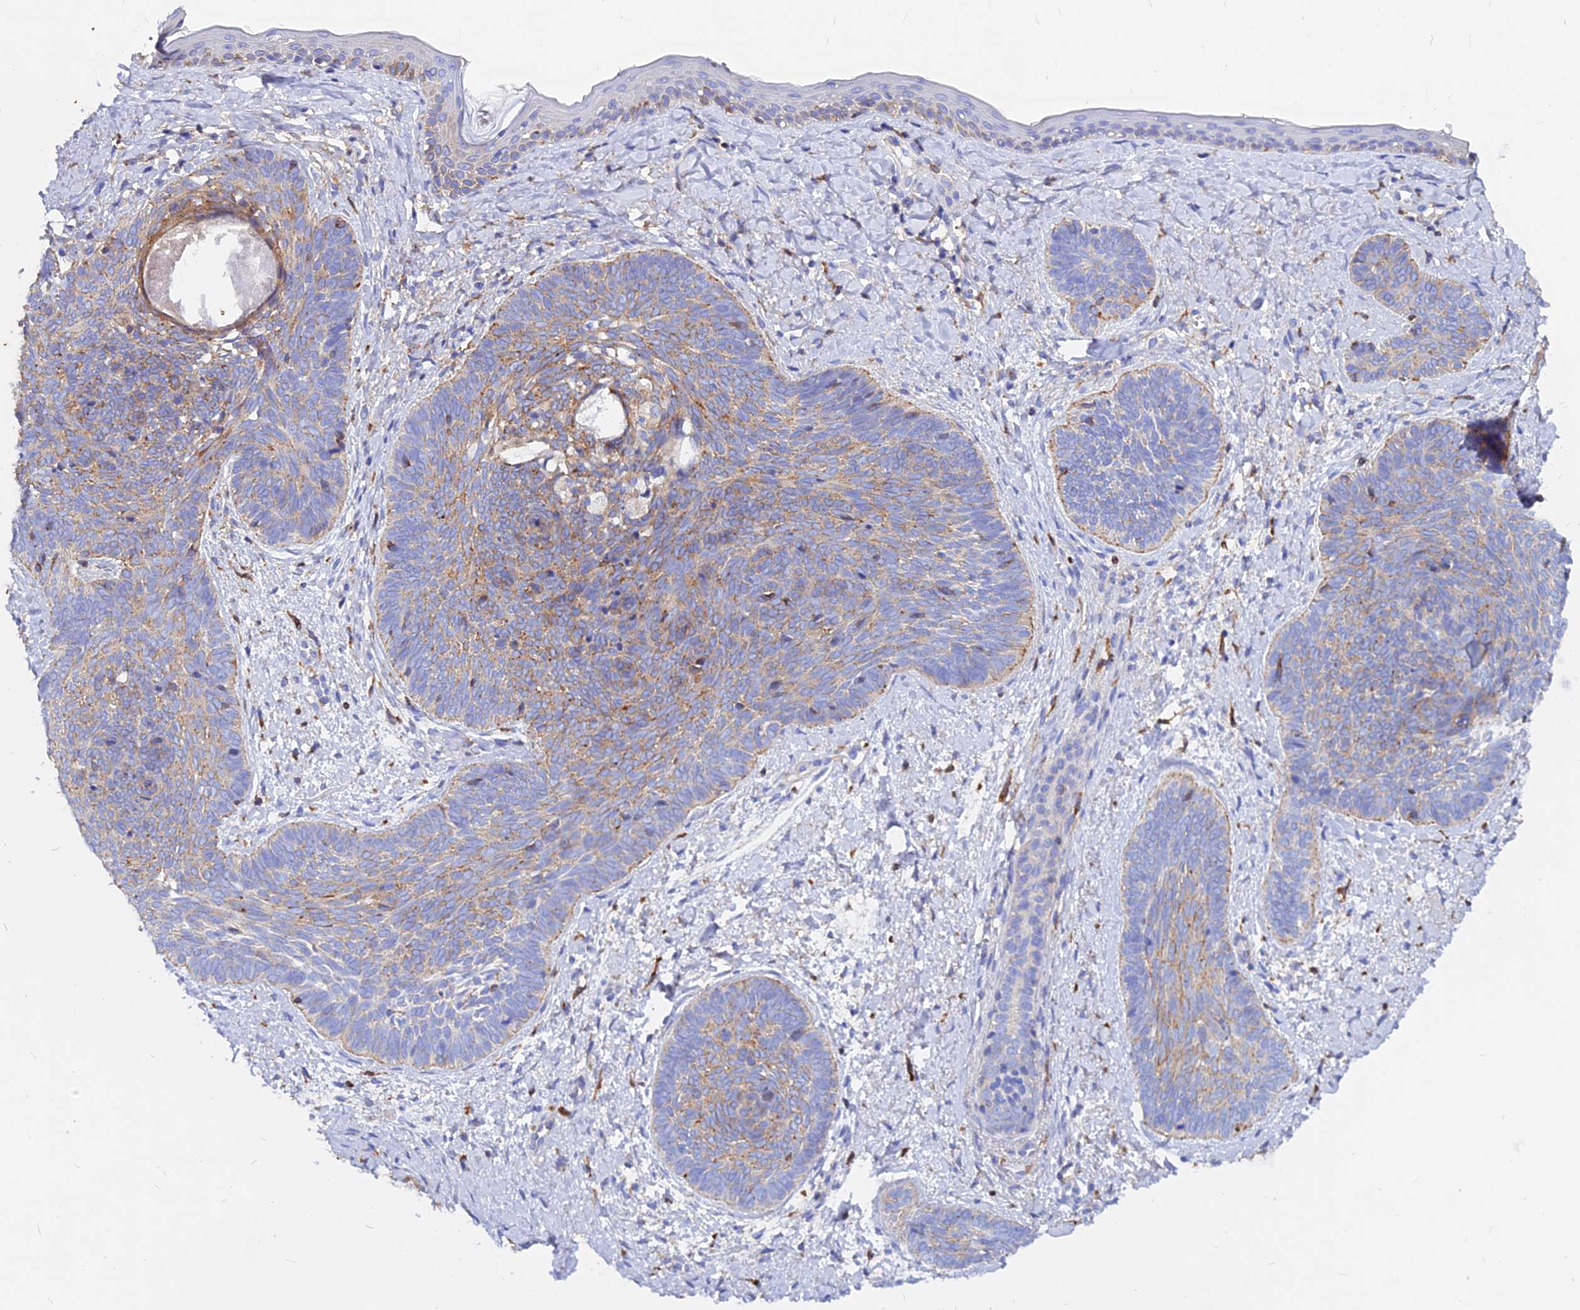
{"staining": {"intensity": "weak", "quantity": "25%-75%", "location": "cytoplasmic/membranous"}, "tissue": "skin cancer", "cell_type": "Tumor cells", "image_type": "cancer", "snomed": [{"axis": "morphology", "description": "Basal cell carcinoma"}, {"axis": "topography", "description": "Skin"}], "caption": "This is an image of immunohistochemistry (IHC) staining of skin cancer (basal cell carcinoma), which shows weak staining in the cytoplasmic/membranous of tumor cells.", "gene": "AGTRAP", "patient": {"sex": "female", "age": 81}}